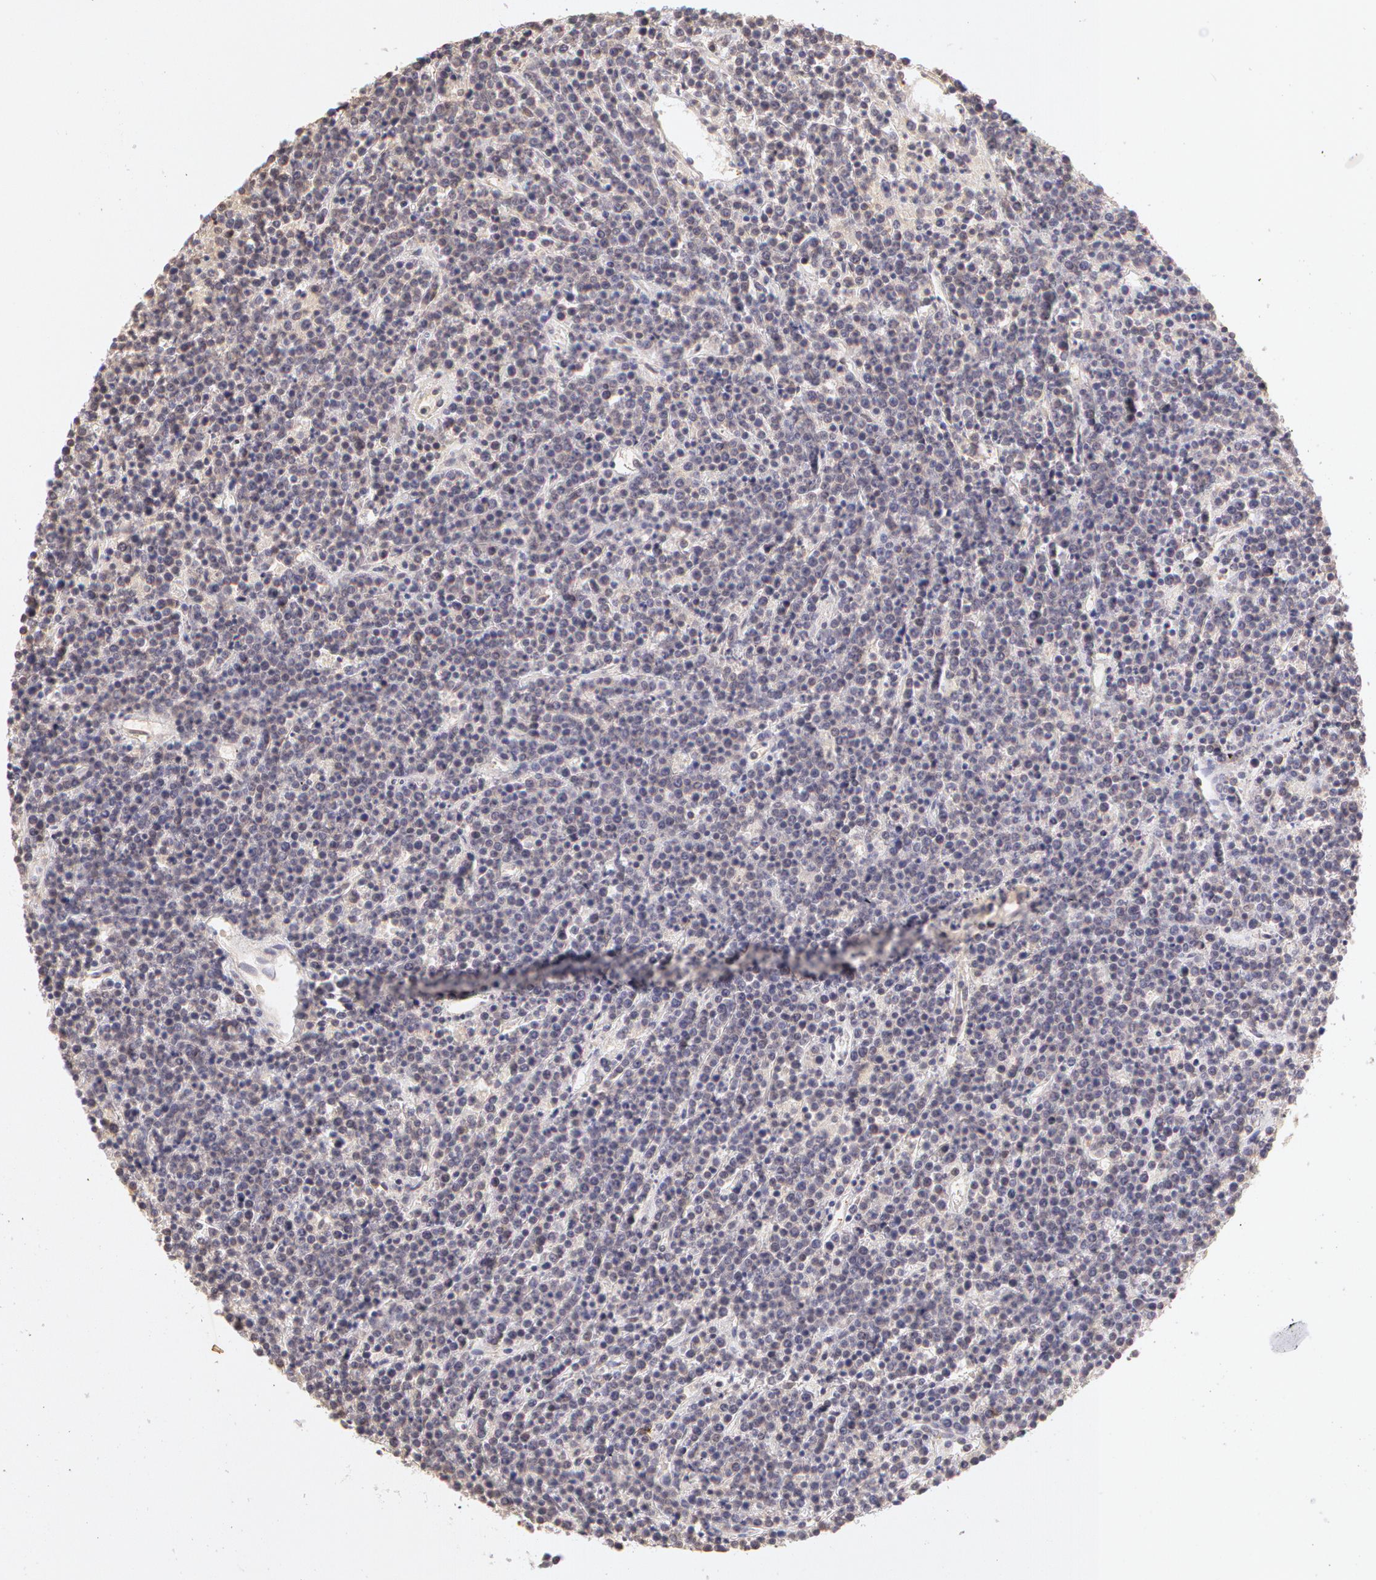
{"staining": {"intensity": "negative", "quantity": "none", "location": "none"}, "tissue": "lymphoma", "cell_type": "Tumor cells", "image_type": "cancer", "snomed": [{"axis": "morphology", "description": "Malignant lymphoma, non-Hodgkin's type, High grade"}, {"axis": "topography", "description": "Ovary"}], "caption": "There is no significant positivity in tumor cells of lymphoma.", "gene": "ZNF597", "patient": {"sex": "female", "age": 56}}